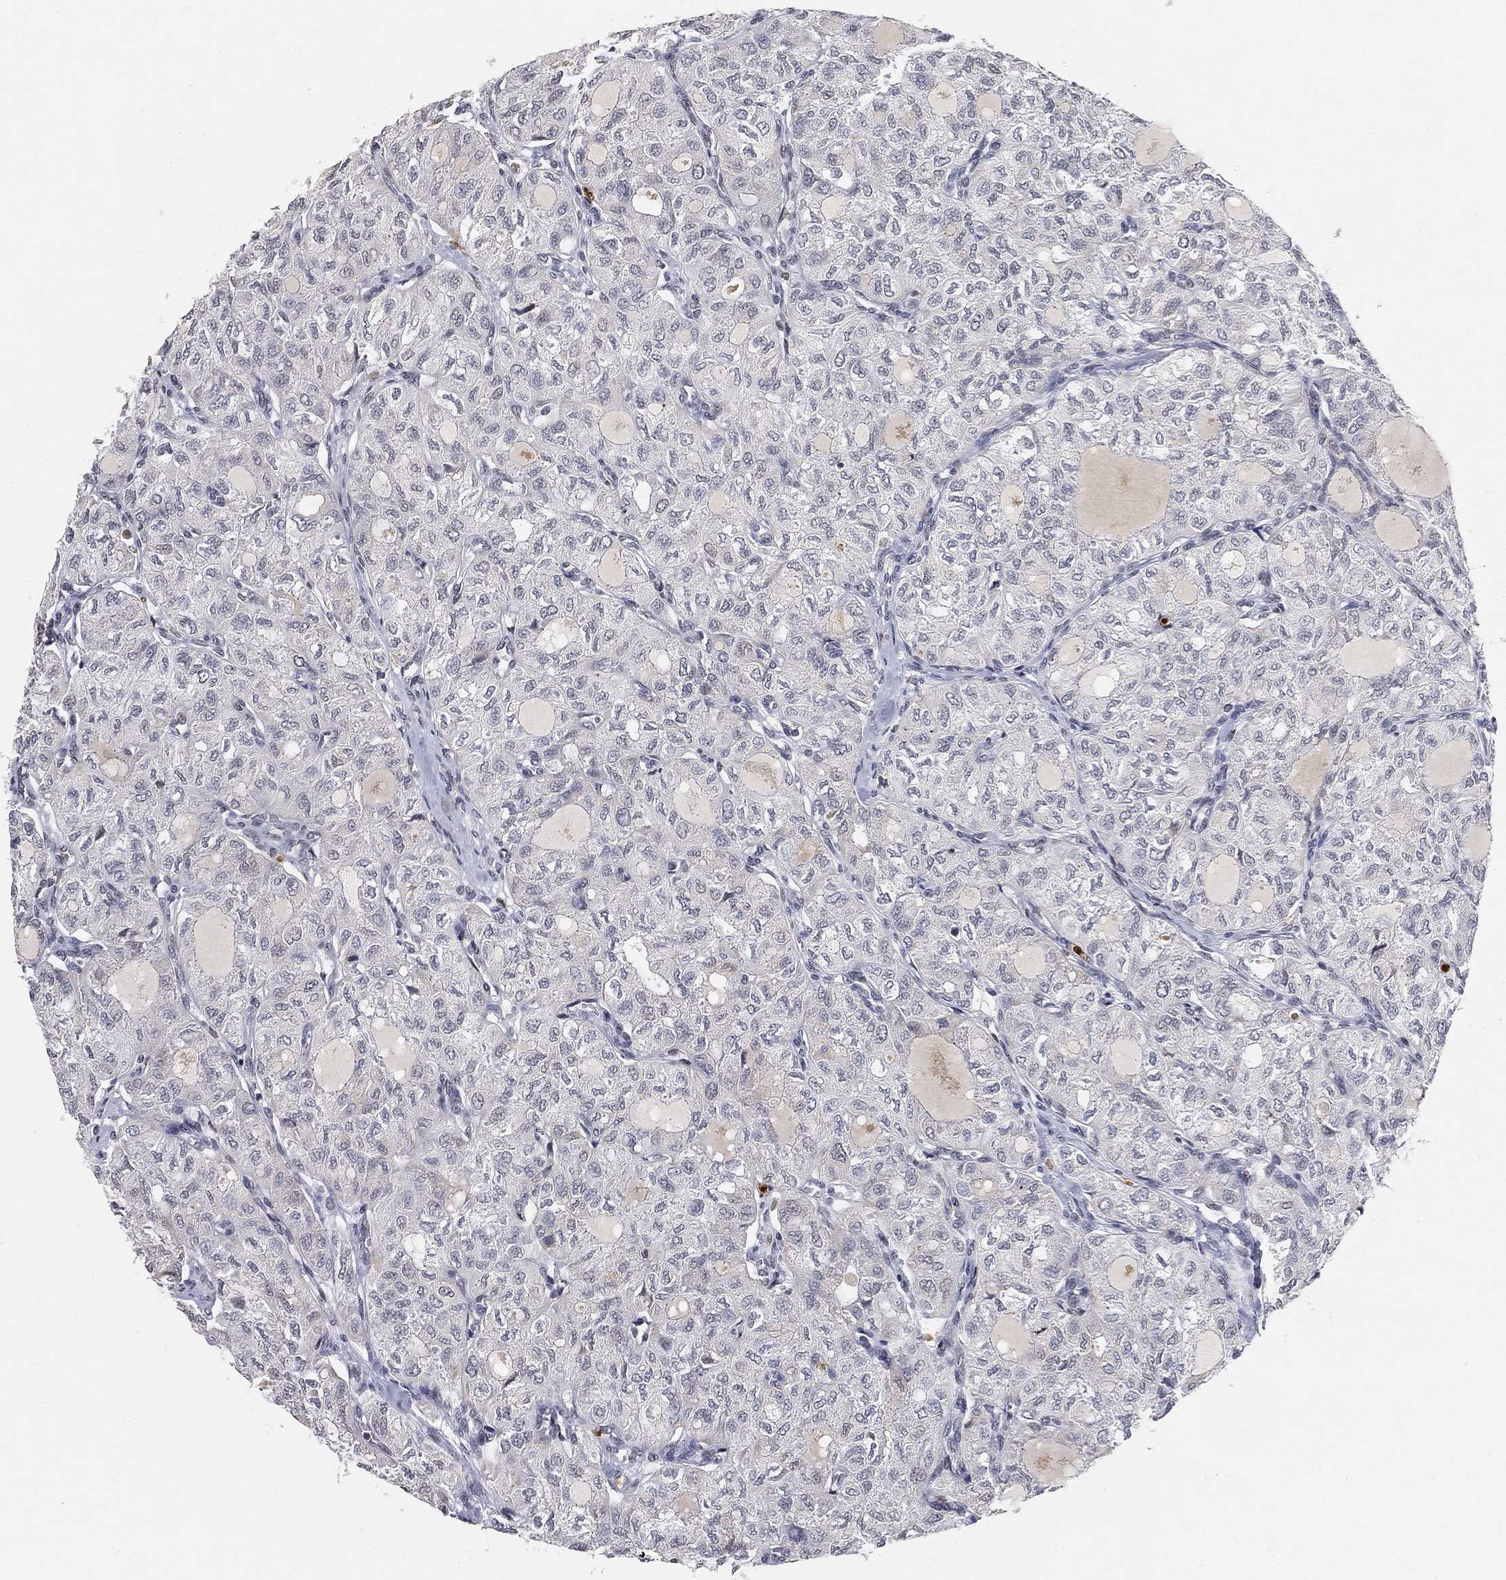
{"staining": {"intensity": "negative", "quantity": "none", "location": "none"}, "tissue": "thyroid cancer", "cell_type": "Tumor cells", "image_type": "cancer", "snomed": [{"axis": "morphology", "description": "Follicular adenoma carcinoma, NOS"}, {"axis": "topography", "description": "Thyroid gland"}], "caption": "High power microscopy image of an immunohistochemistry histopathology image of follicular adenoma carcinoma (thyroid), revealing no significant staining in tumor cells.", "gene": "ARG1", "patient": {"sex": "male", "age": 75}}